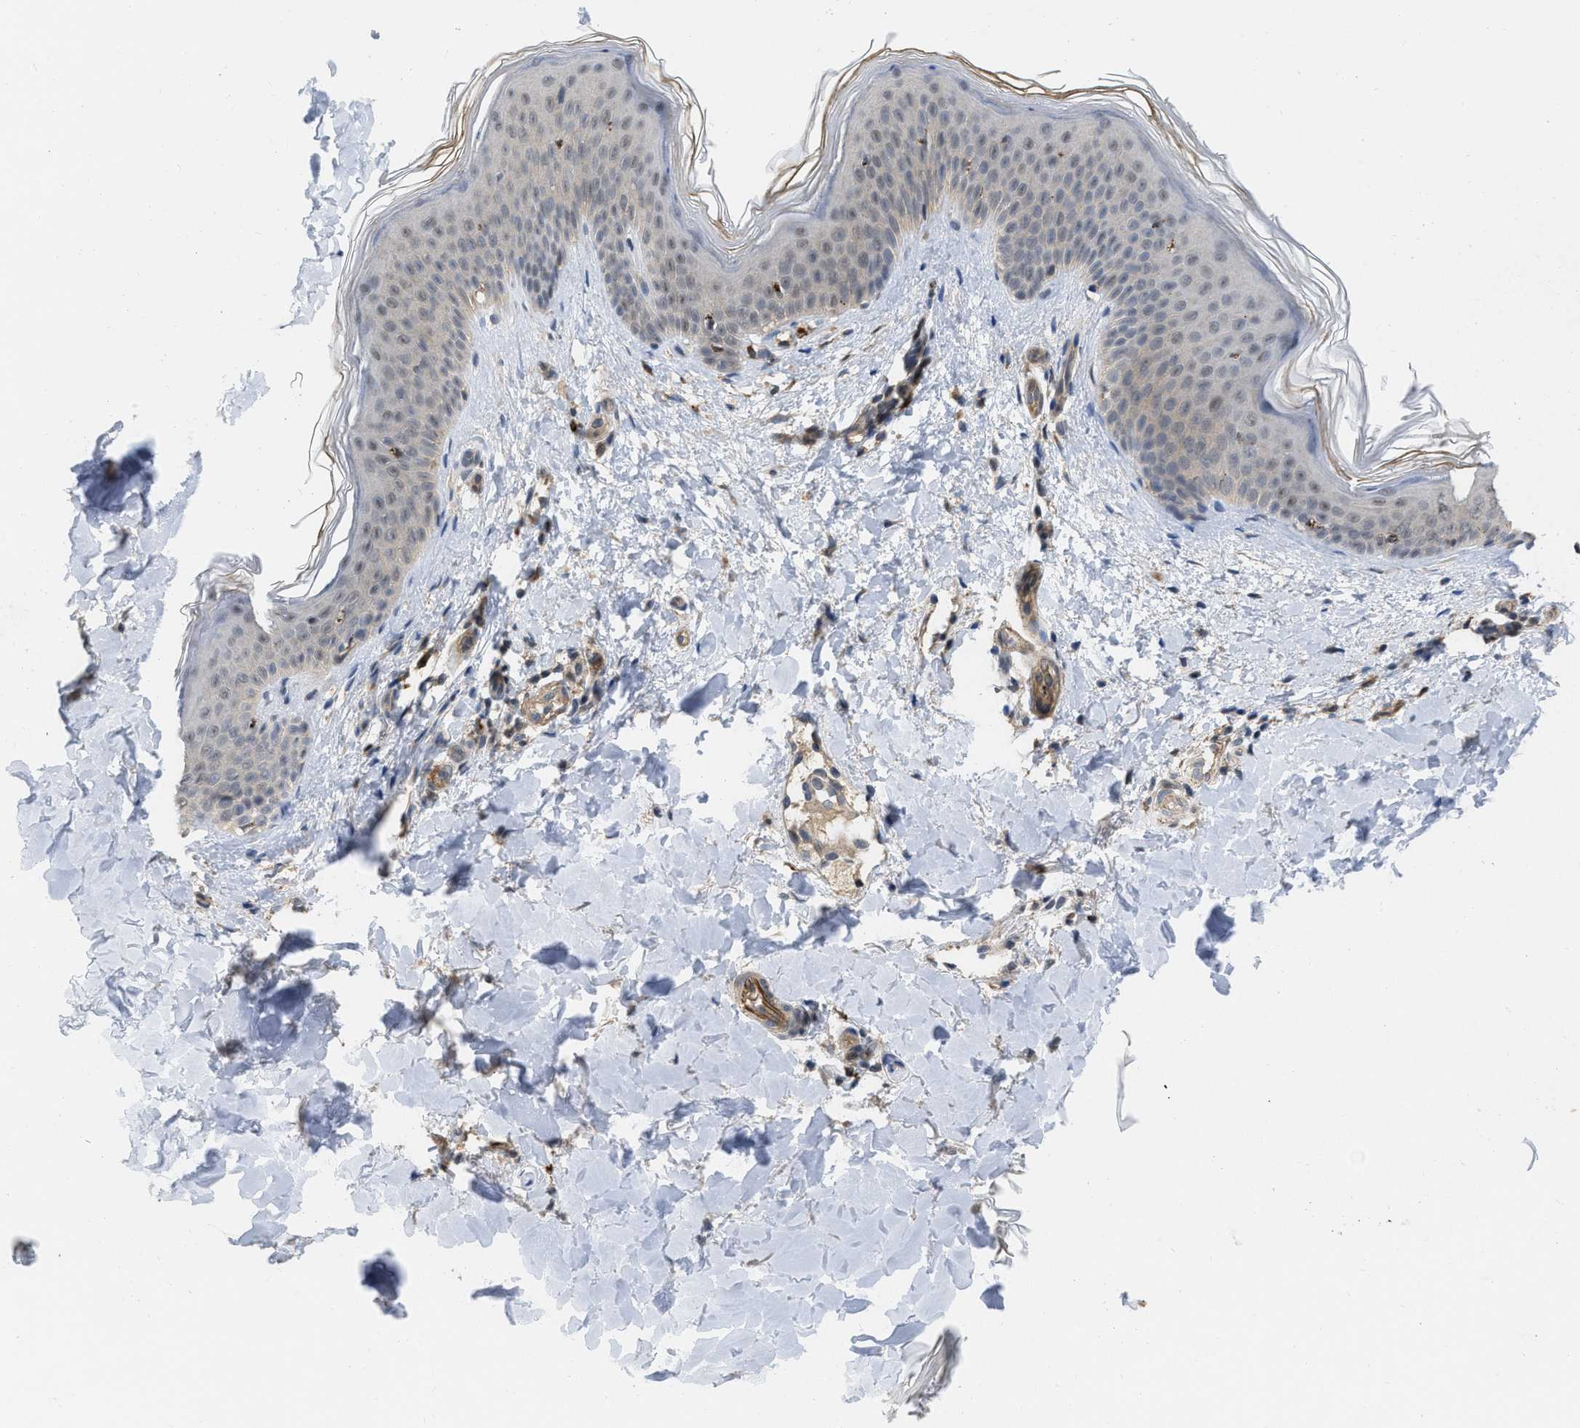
{"staining": {"intensity": "weak", "quantity": ">75%", "location": "cytoplasmic/membranous"}, "tissue": "skin", "cell_type": "Fibroblasts", "image_type": "normal", "snomed": [{"axis": "morphology", "description": "Normal tissue, NOS"}, {"axis": "topography", "description": "Skin"}], "caption": "Protein staining by IHC shows weak cytoplasmic/membranous expression in approximately >75% of fibroblasts in normal skin.", "gene": "NAPEPLD", "patient": {"sex": "male", "age": 41}}